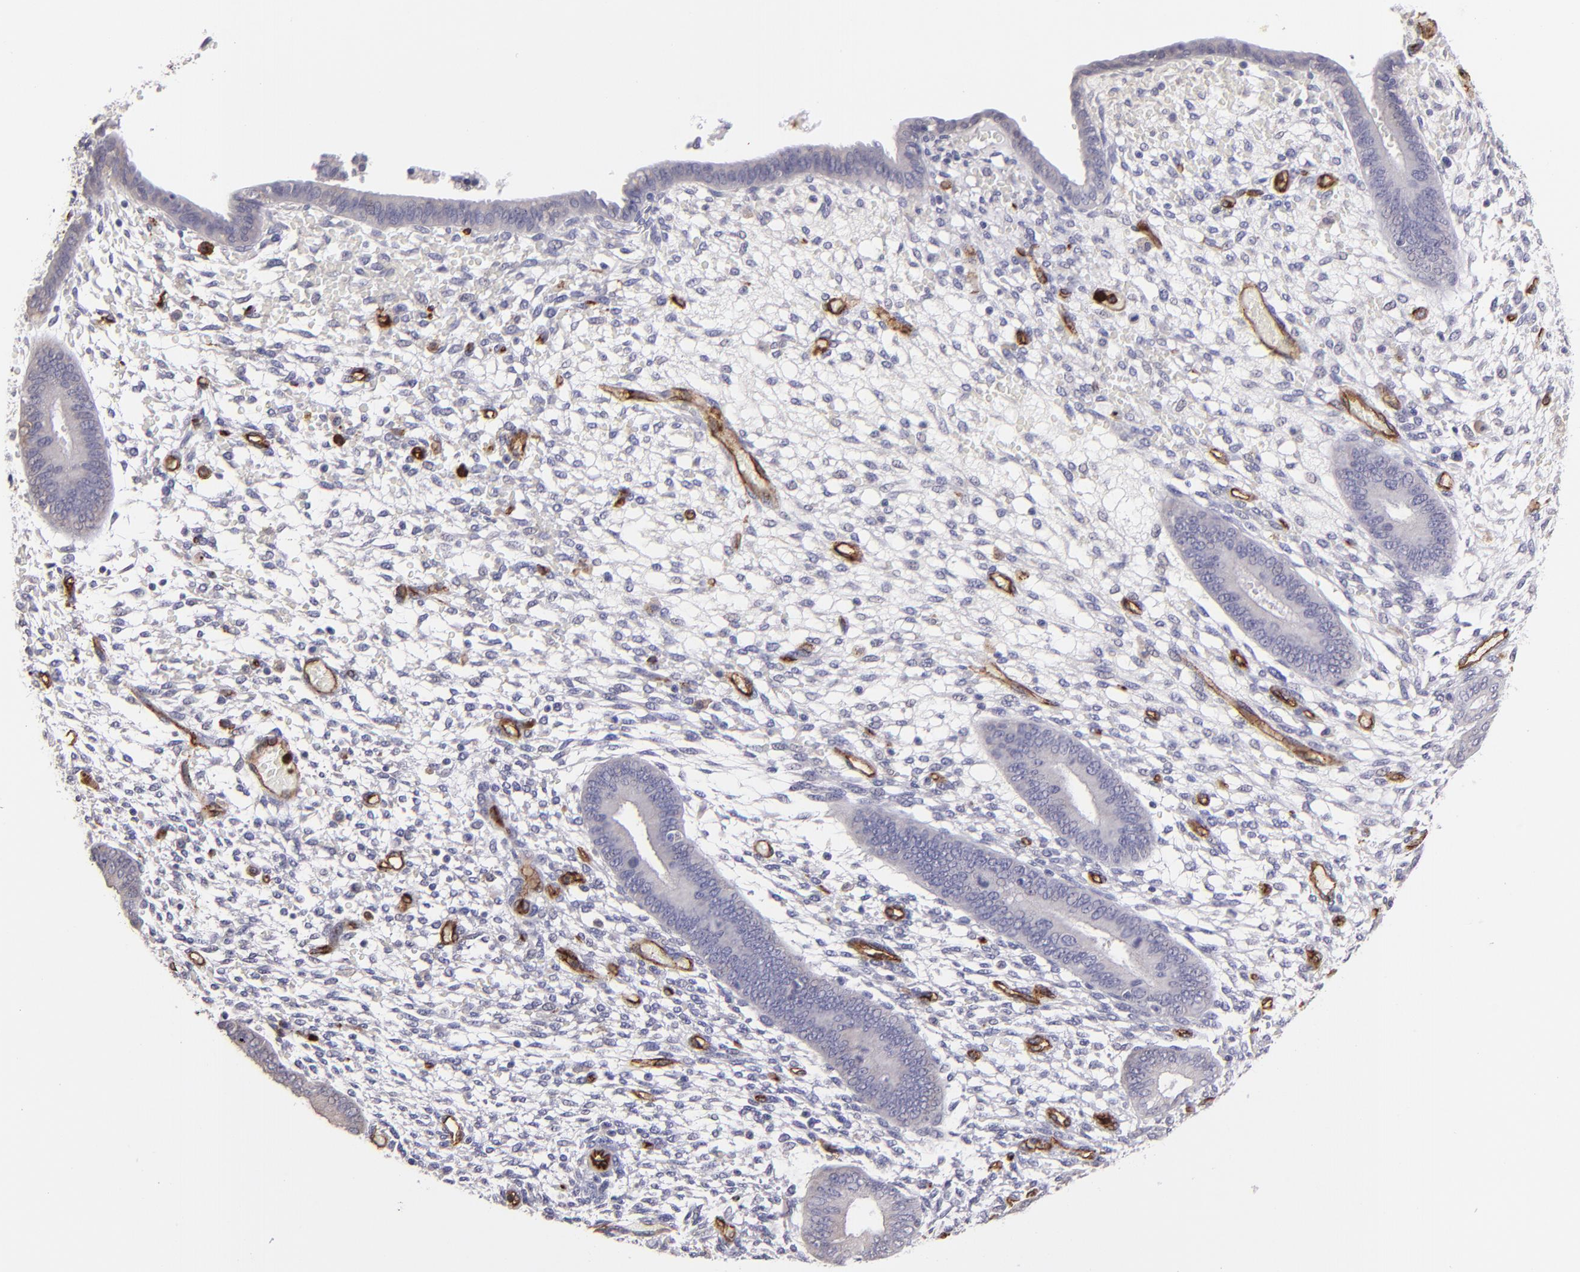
{"staining": {"intensity": "negative", "quantity": "none", "location": "none"}, "tissue": "endometrium", "cell_type": "Cells in endometrial stroma", "image_type": "normal", "snomed": [{"axis": "morphology", "description": "Normal tissue, NOS"}, {"axis": "topography", "description": "Endometrium"}], "caption": "This is an immunohistochemistry (IHC) micrograph of benign human endometrium. There is no staining in cells in endometrial stroma.", "gene": "DYSF", "patient": {"sex": "female", "age": 42}}